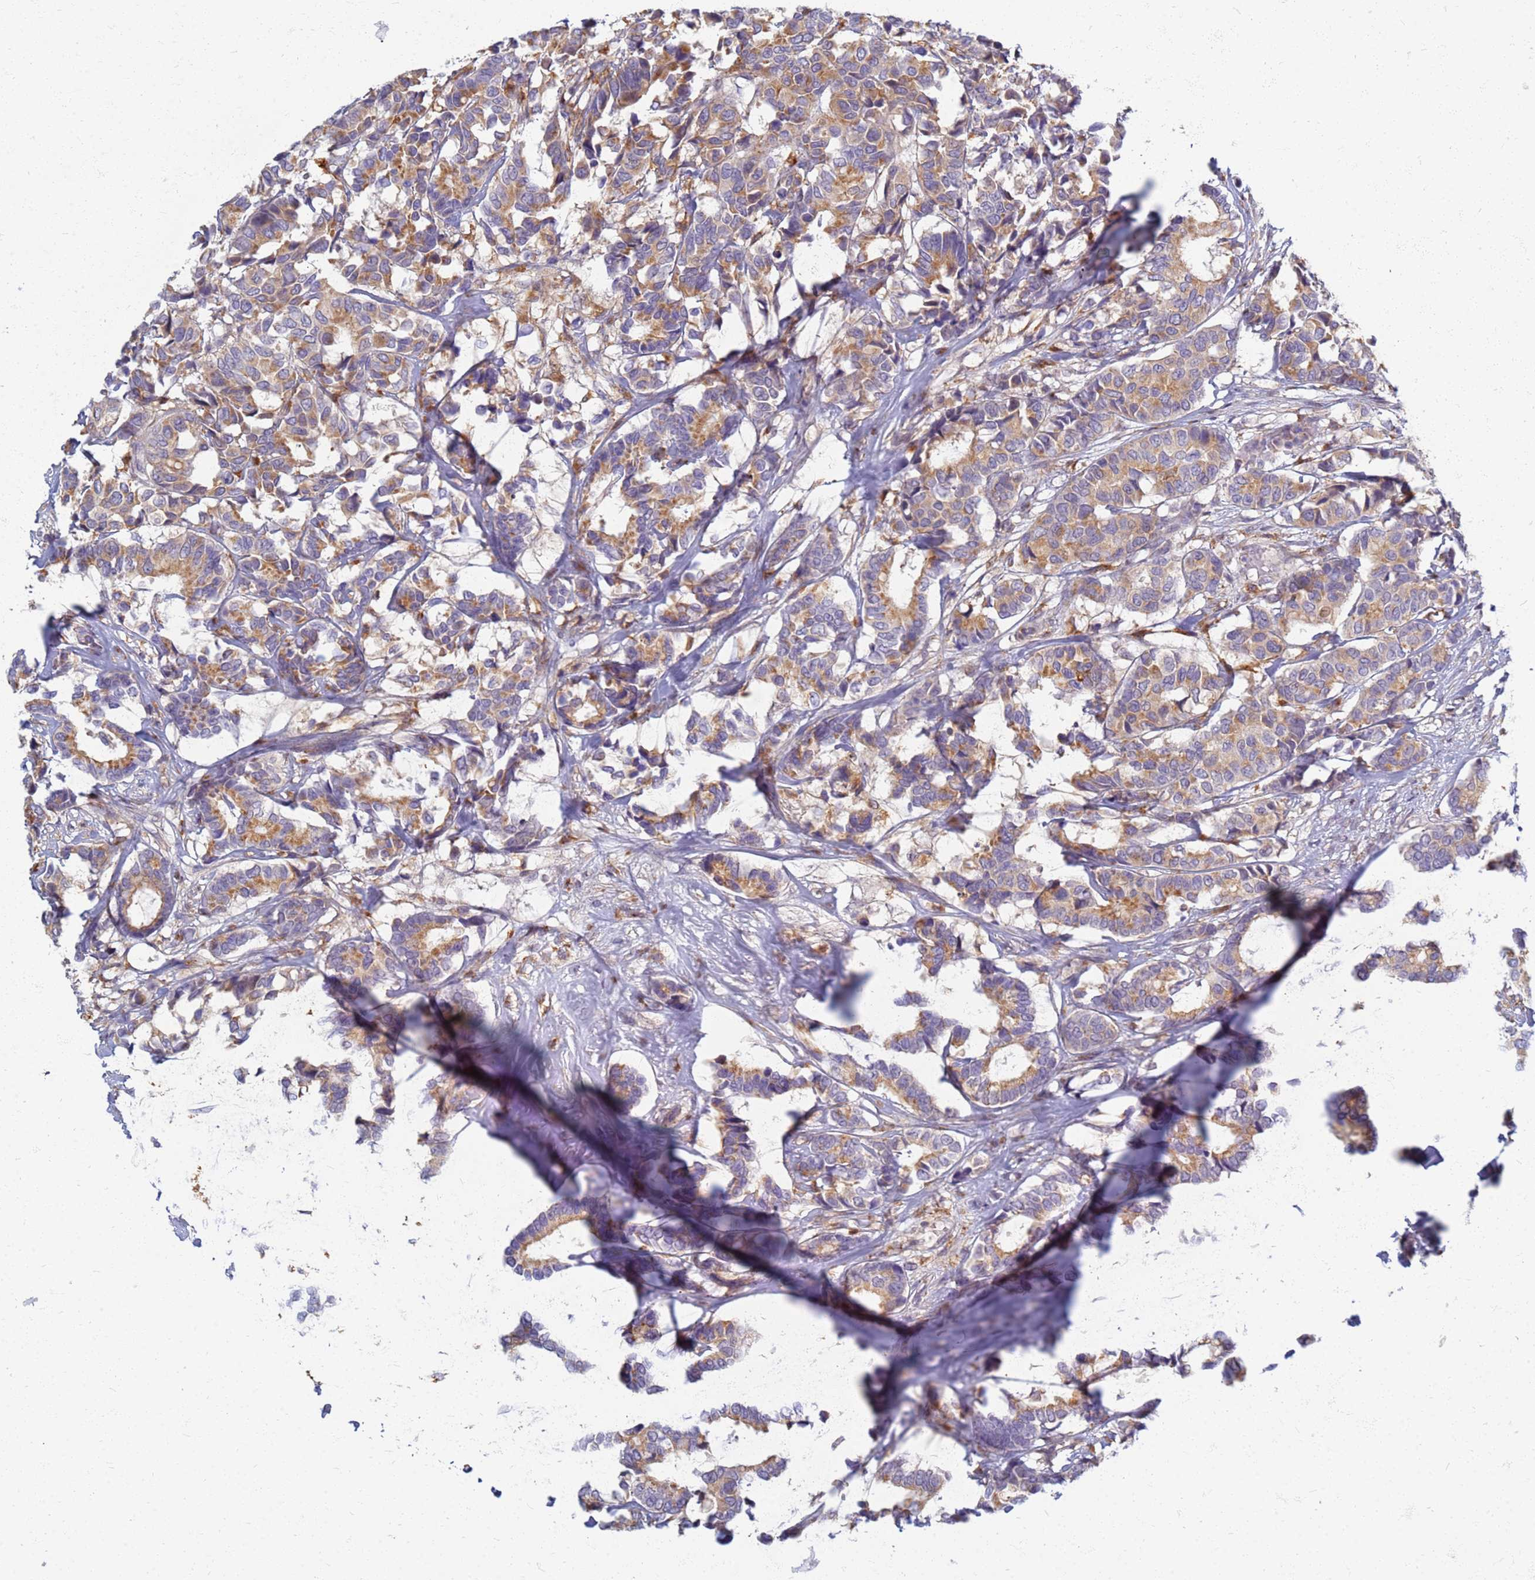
{"staining": {"intensity": "moderate", "quantity": ">75%", "location": "cytoplasmic/membranous"}, "tissue": "breast cancer", "cell_type": "Tumor cells", "image_type": "cancer", "snomed": [{"axis": "morphology", "description": "Normal tissue, NOS"}, {"axis": "morphology", "description": "Duct carcinoma"}, {"axis": "topography", "description": "Breast"}], "caption": "Protein expression analysis of human infiltrating ductal carcinoma (breast) reveals moderate cytoplasmic/membranous positivity in approximately >75% of tumor cells.", "gene": "ATP6V1E1", "patient": {"sex": "female", "age": 87}}